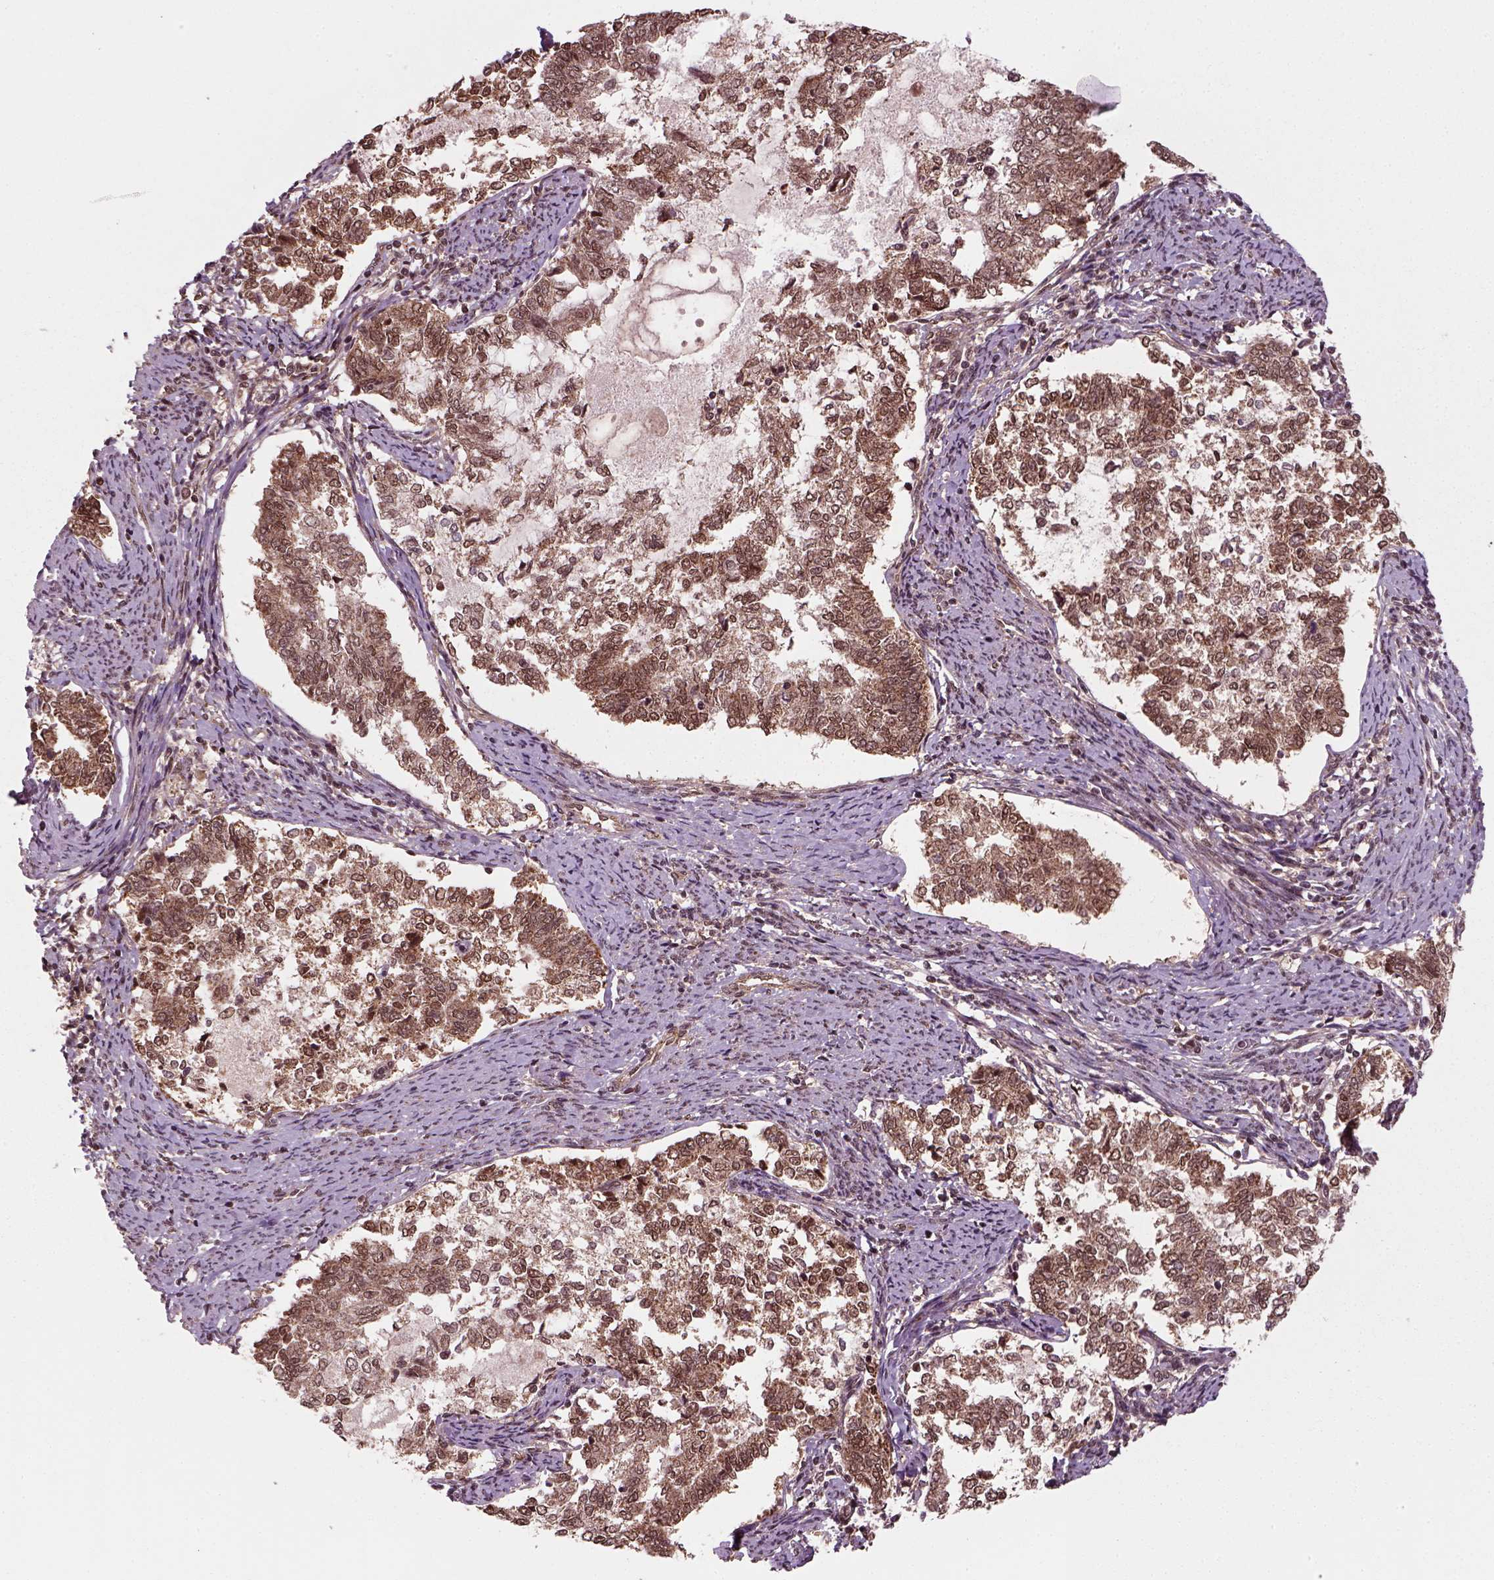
{"staining": {"intensity": "moderate", "quantity": ">75%", "location": "cytoplasmic/membranous,nuclear"}, "tissue": "endometrial cancer", "cell_type": "Tumor cells", "image_type": "cancer", "snomed": [{"axis": "morphology", "description": "Adenocarcinoma, NOS"}, {"axis": "topography", "description": "Endometrium"}], "caption": "Protein expression analysis of human endometrial cancer (adenocarcinoma) reveals moderate cytoplasmic/membranous and nuclear expression in approximately >75% of tumor cells.", "gene": "NUDT9", "patient": {"sex": "female", "age": 65}}